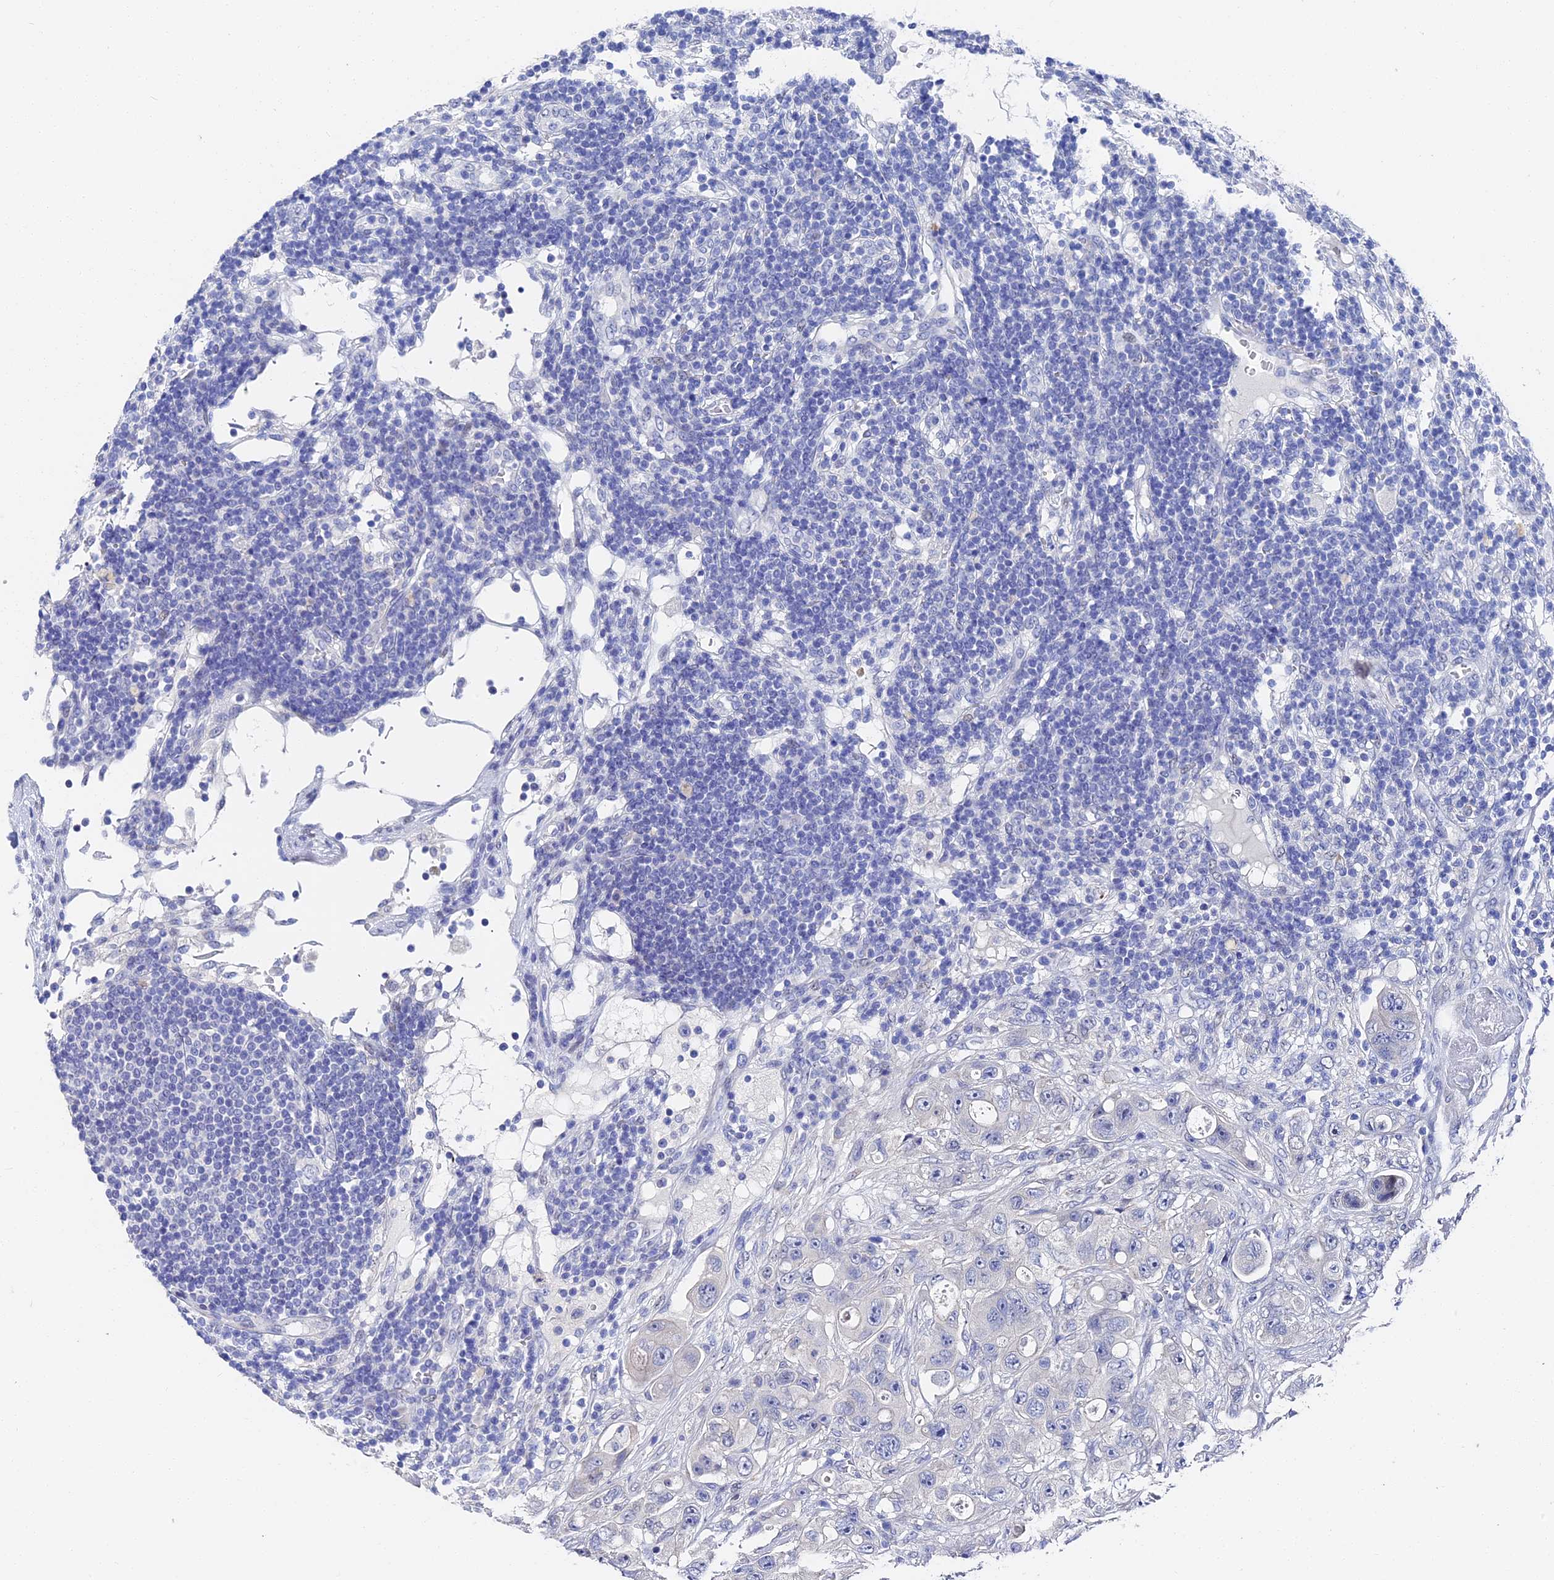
{"staining": {"intensity": "negative", "quantity": "none", "location": "none"}, "tissue": "colorectal cancer", "cell_type": "Tumor cells", "image_type": "cancer", "snomed": [{"axis": "morphology", "description": "Adenocarcinoma, NOS"}, {"axis": "topography", "description": "Colon"}], "caption": "A photomicrograph of human colorectal cancer (adenocarcinoma) is negative for staining in tumor cells.", "gene": "VPS33B", "patient": {"sex": "female", "age": 46}}